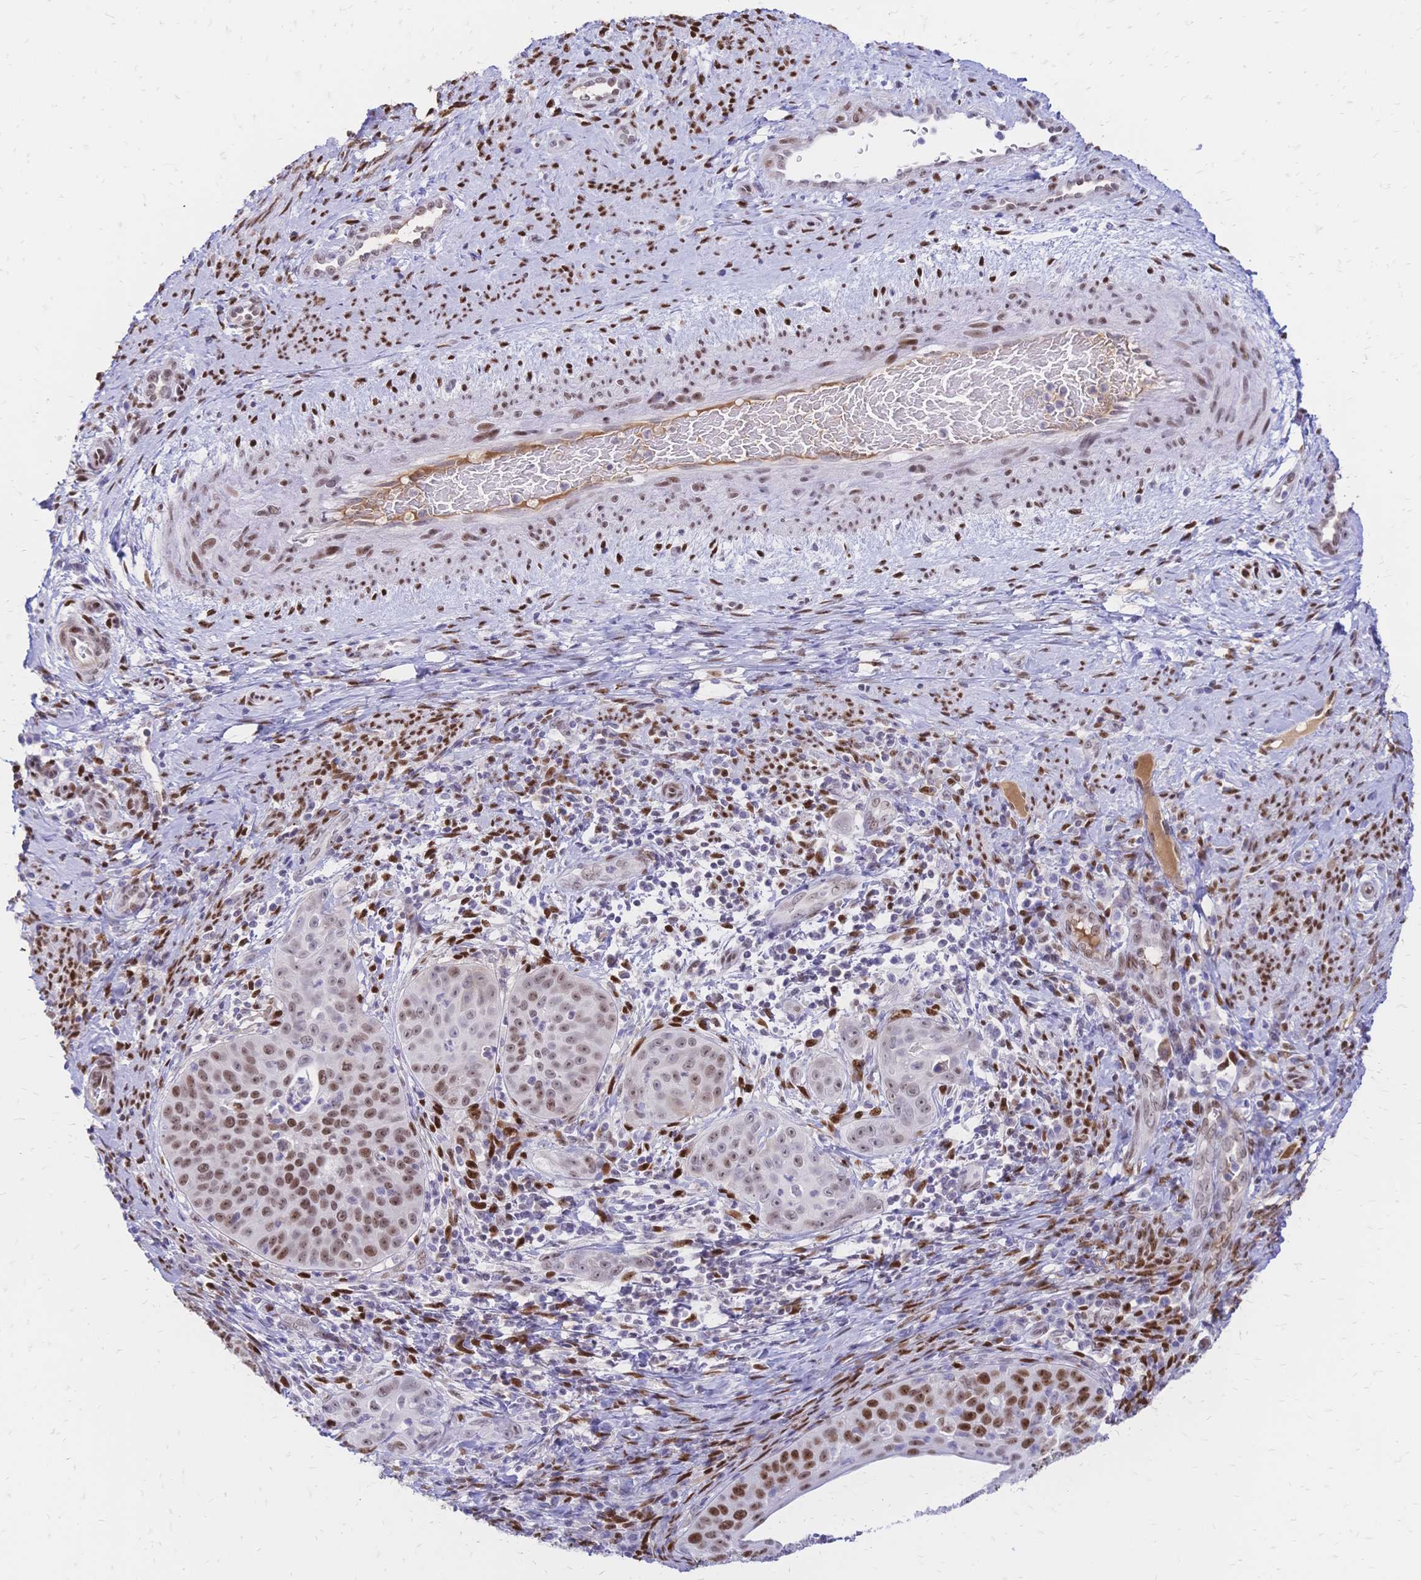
{"staining": {"intensity": "moderate", "quantity": "25%-75%", "location": "nuclear"}, "tissue": "cervical cancer", "cell_type": "Tumor cells", "image_type": "cancer", "snomed": [{"axis": "morphology", "description": "Squamous cell carcinoma, NOS"}, {"axis": "topography", "description": "Cervix"}], "caption": "Moderate nuclear protein staining is identified in approximately 25%-75% of tumor cells in squamous cell carcinoma (cervical).", "gene": "NFIC", "patient": {"sex": "female", "age": 30}}